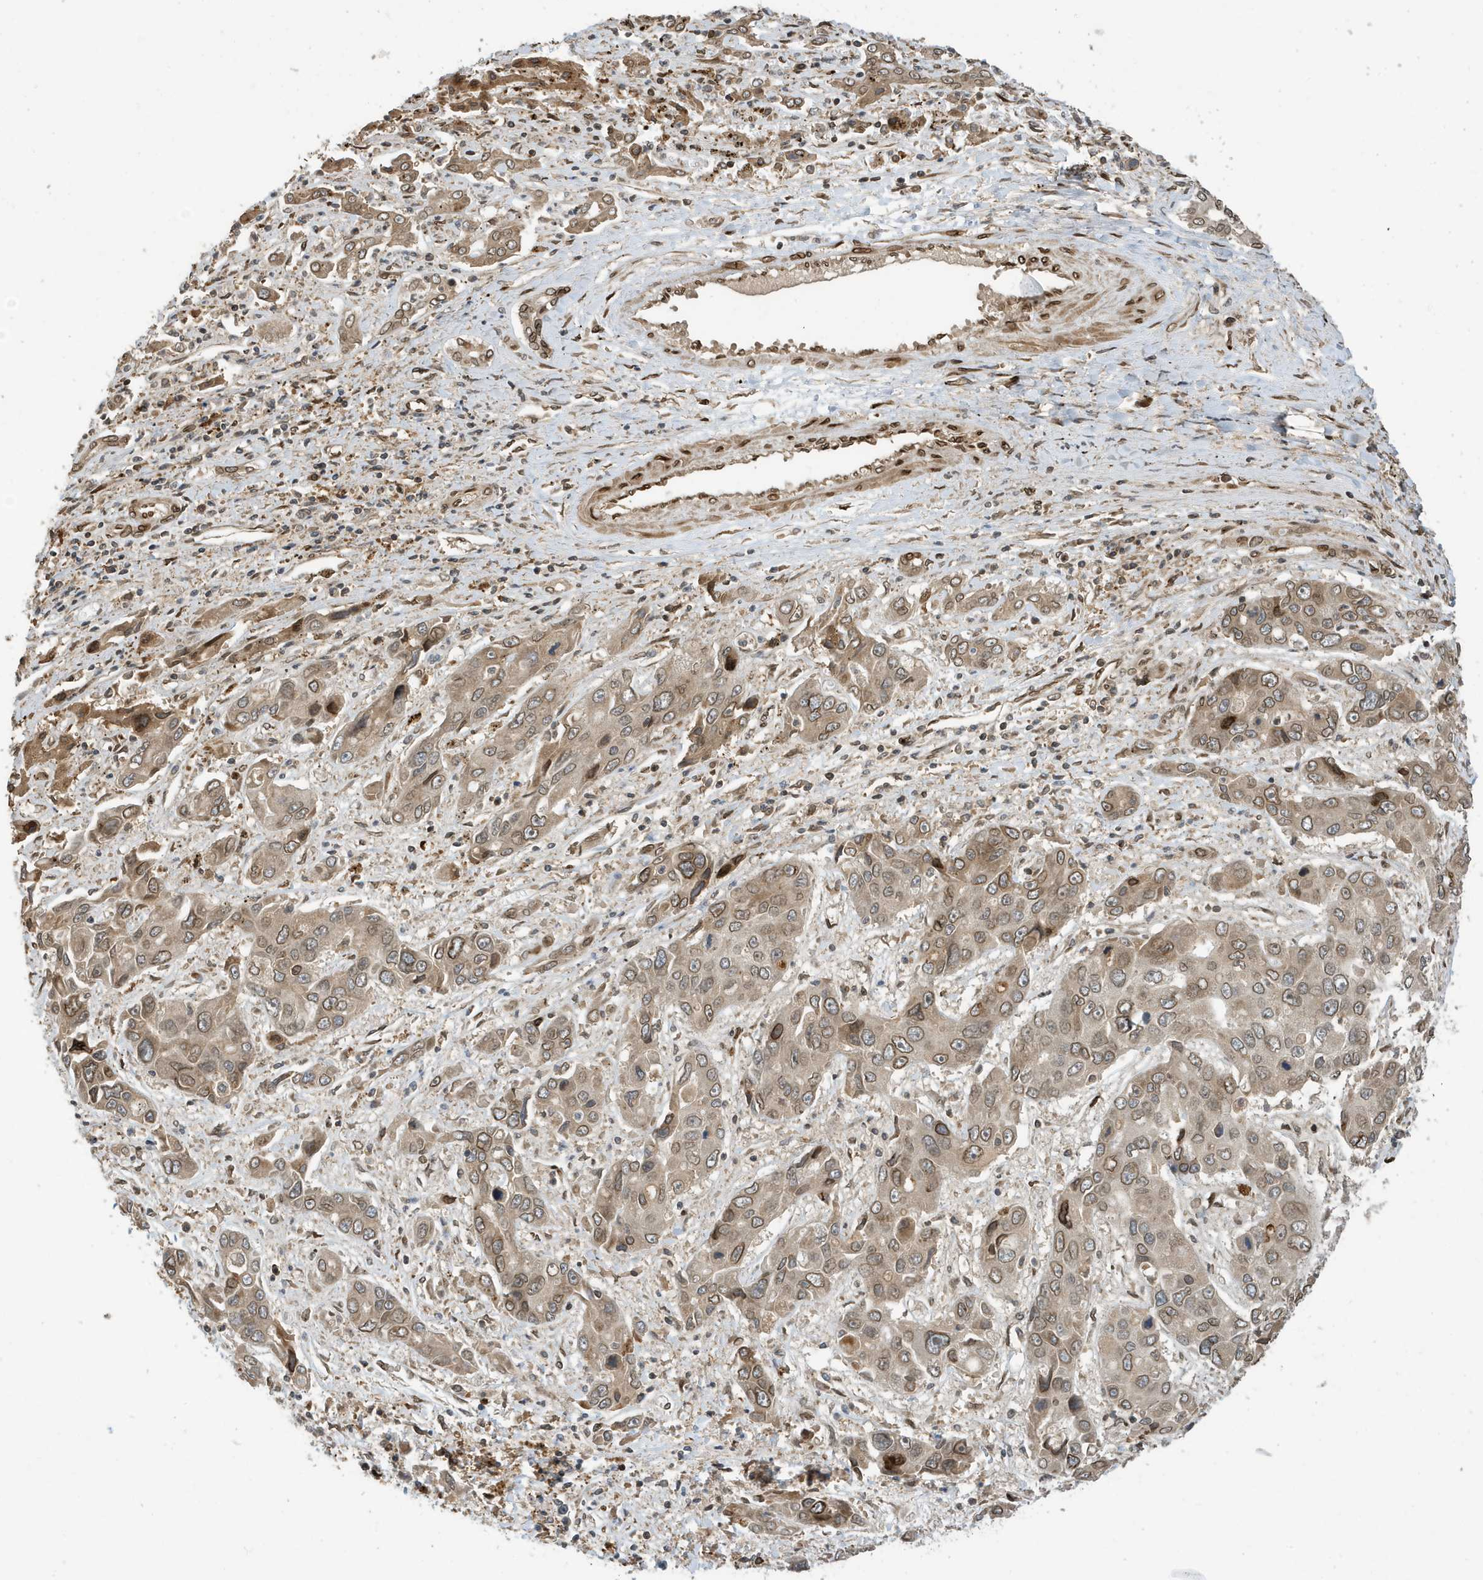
{"staining": {"intensity": "weak", "quantity": ">75%", "location": "cytoplasmic/membranous,nuclear"}, "tissue": "liver cancer", "cell_type": "Tumor cells", "image_type": "cancer", "snomed": [{"axis": "morphology", "description": "Cholangiocarcinoma"}, {"axis": "topography", "description": "Liver"}], "caption": "IHC of liver cancer (cholangiocarcinoma) demonstrates low levels of weak cytoplasmic/membranous and nuclear staining in about >75% of tumor cells.", "gene": "DUSP18", "patient": {"sex": "male", "age": 67}}